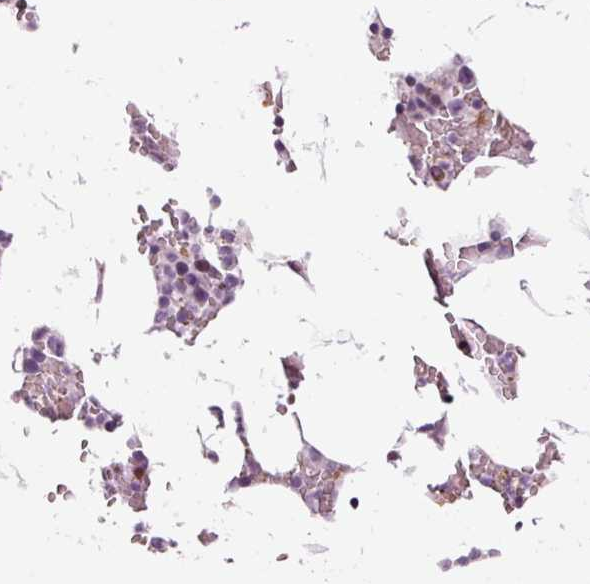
{"staining": {"intensity": "moderate", "quantity": "<25%", "location": "nuclear"}, "tissue": "bone marrow", "cell_type": "Hematopoietic cells", "image_type": "normal", "snomed": [{"axis": "morphology", "description": "Normal tissue, NOS"}, {"axis": "topography", "description": "Bone marrow"}], "caption": "Human bone marrow stained with a brown dye exhibits moderate nuclear positive expression in about <25% of hematopoietic cells.", "gene": "ANKRD20A1", "patient": {"sex": "male", "age": 70}}